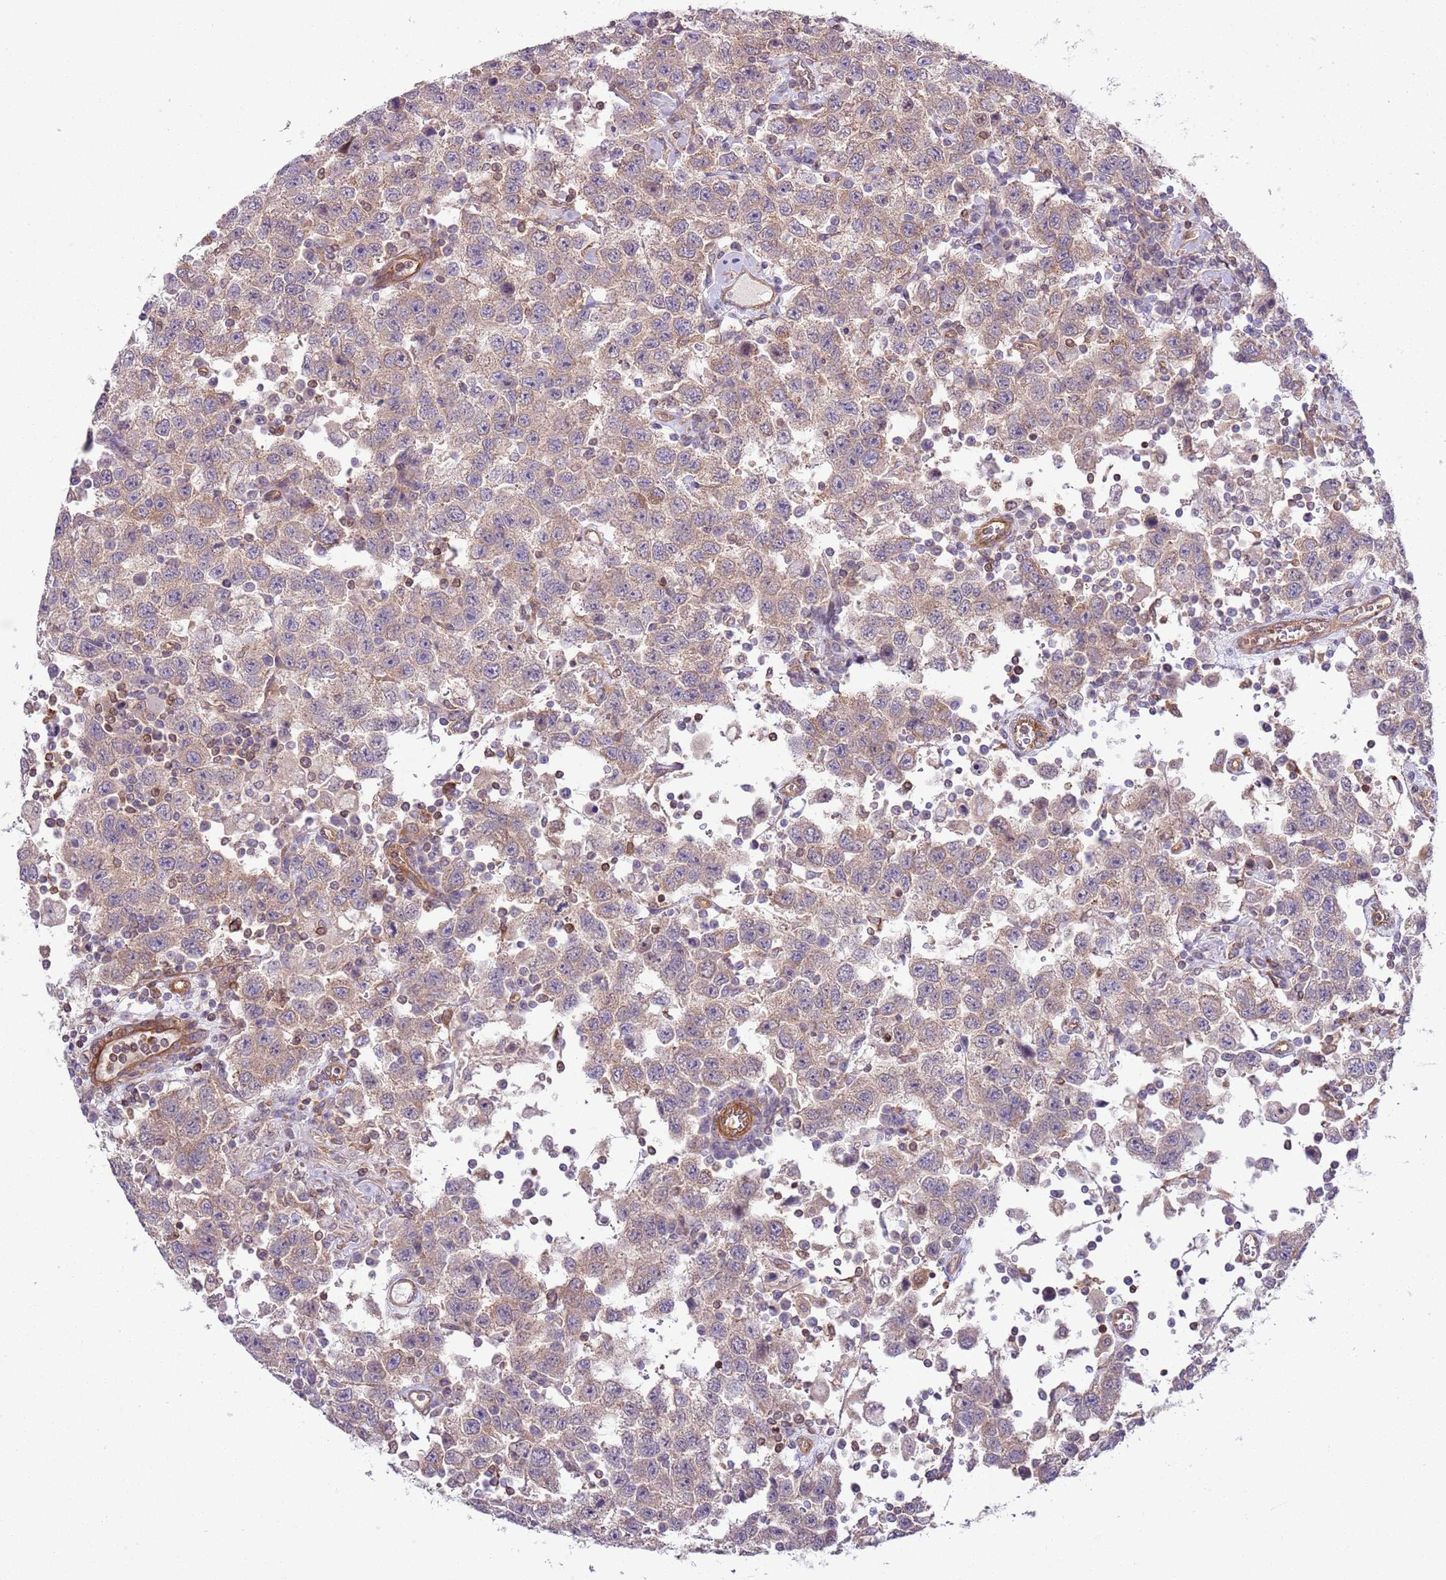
{"staining": {"intensity": "weak", "quantity": "25%-75%", "location": "cytoplasmic/membranous"}, "tissue": "testis cancer", "cell_type": "Tumor cells", "image_type": "cancer", "snomed": [{"axis": "morphology", "description": "Seminoma, NOS"}, {"axis": "topography", "description": "Testis"}], "caption": "Testis seminoma stained with a brown dye shows weak cytoplasmic/membranous positive positivity in about 25%-75% of tumor cells.", "gene": "LPIN2", "patient": {"sex": "male", "age": 41}}